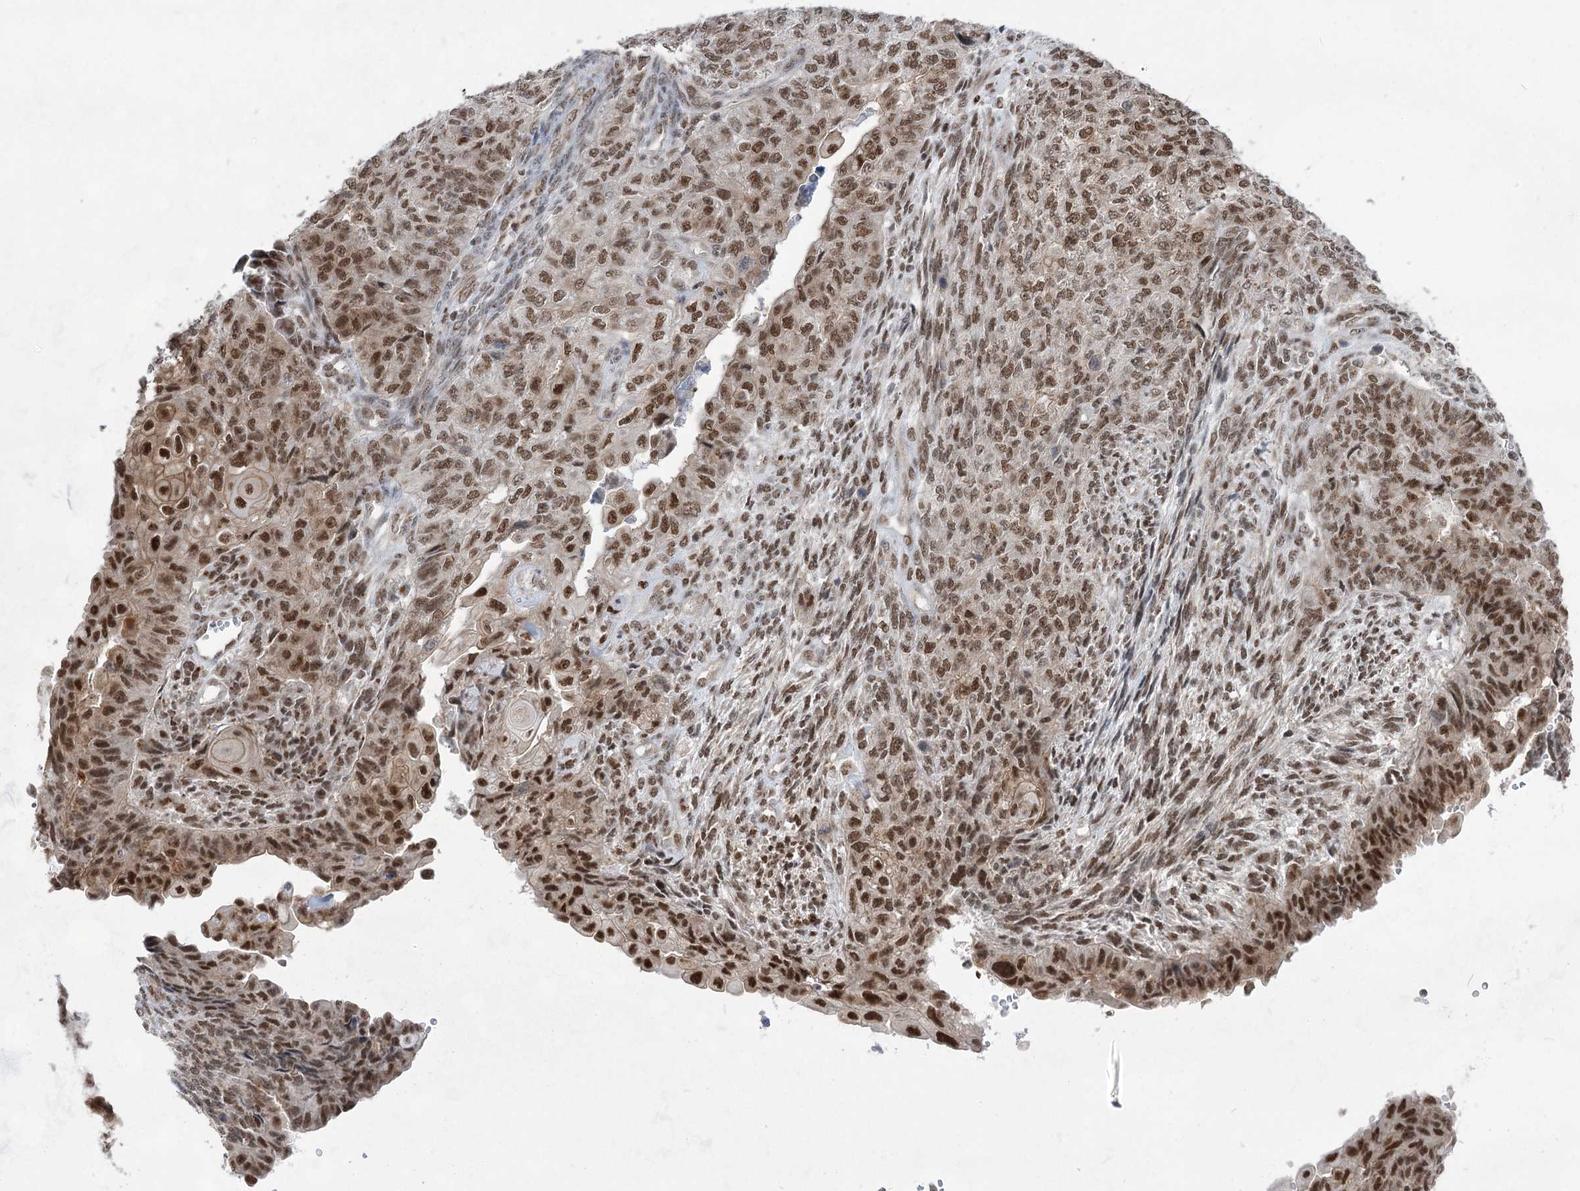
{"staining": {"intensity": "strong", "quantity": ">75%", "location": "nuclear"}, "tissue": "endometrial cancer", "cell_type": "Tumor cells", "image_type": "cancer", "snomed": [{"axis": "morphology", "description": "Adenocarcinoma, NOS"}, {"axis": "topography", "description": "Endometrium"}], "caption": "A high amount of strong nuclear staining is appreciated in approximately >75% of tumor cells in adenocarcinoma (endometrial) tissue.", "gene": "ZCCHC8", "patient": {"sex": "female", "age": 32}}